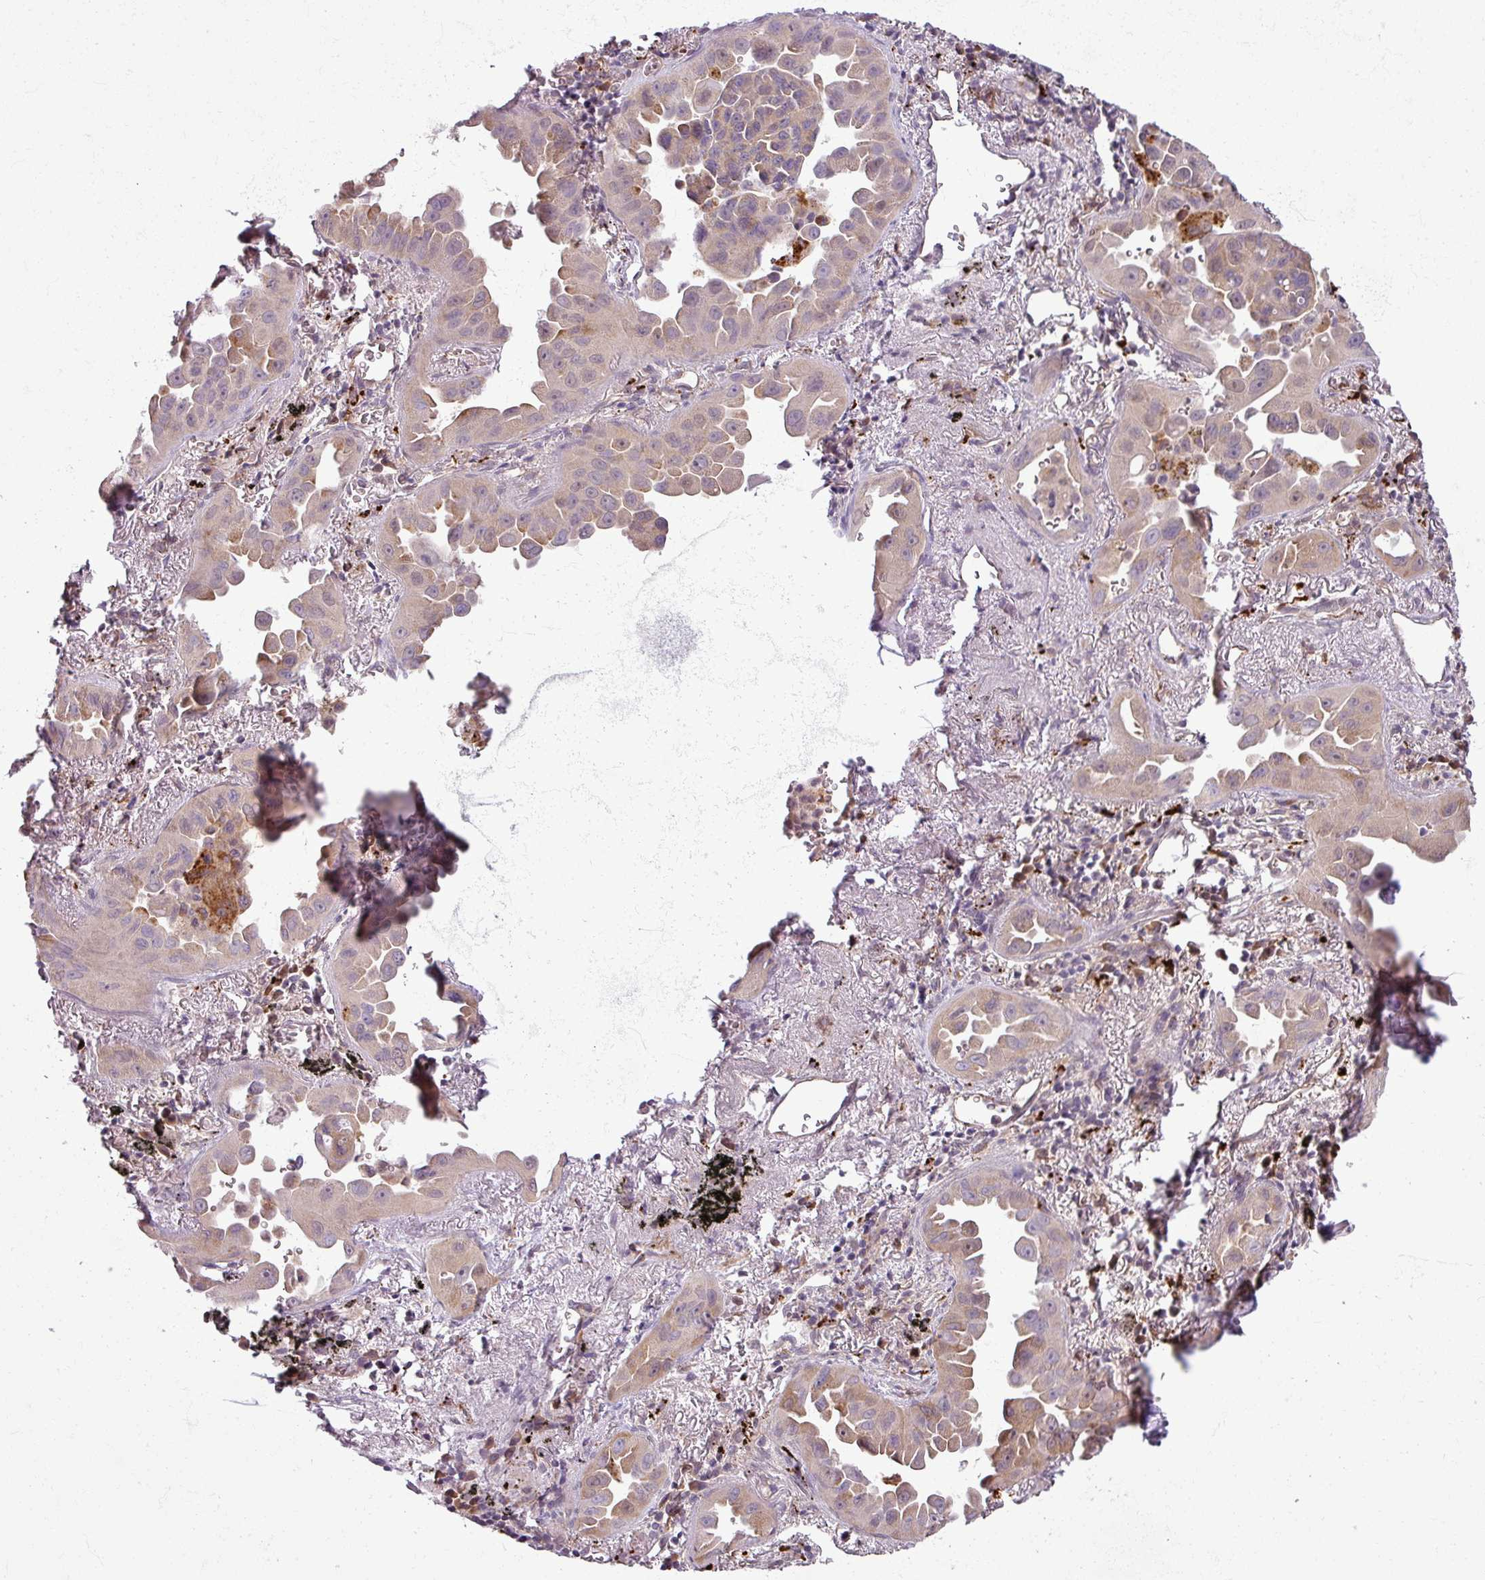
{"staining": {"intensity": "moderate", "quantity": ">75%", "location": "cytoplasmic/membranous,nuclear"}, "tissue": "lung cancer", "cell_type": "Tumor cells", "image_type": "cancer", "snomed": [{"axis": "morphology", "description": "Adenocarcinoma, NOS"}, {"axis": "topography", "description": "Lung"}], "caption": "A high-resolution photomicrograph shows immunohistochemistry staining of lung cancer, which shows moderate cytoplasmic/membranous and nuclear staining in approximately >75% of tumor cells. The staining was performed using DAB, with brown indicating positive protein expression. Nuclei are stained blue with hematoxylin.", "gene": "CCDC144A", "patient": {"sex": "male", "age": 68}}